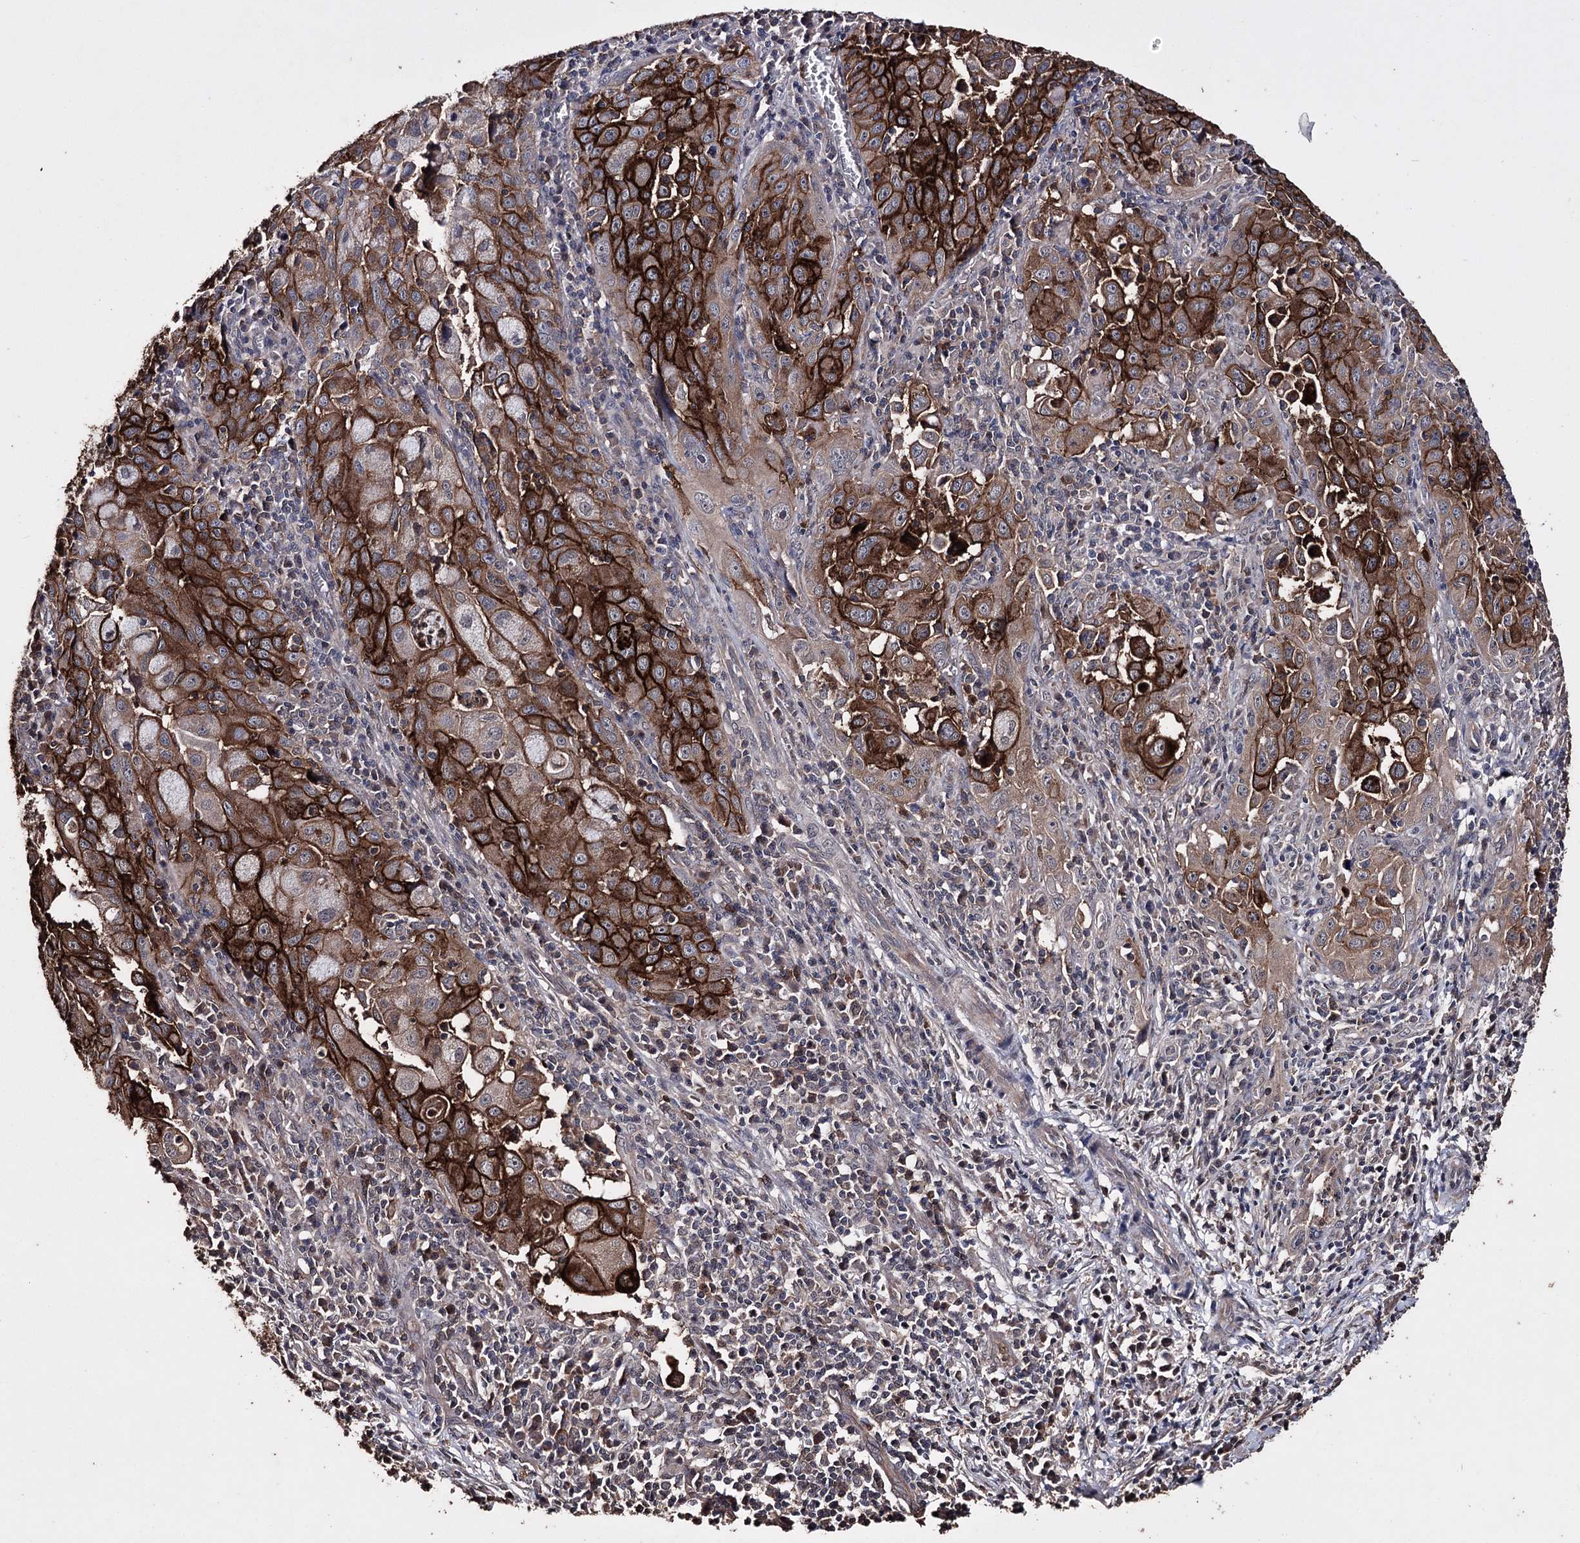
{"staining": {"intensity": "strong", "quantity": ">75%", "location": "cytoplasmic/membranous"}, "tissue": "cervical cancer", "cell_type": "Tumor cells", "image_type": "cancer", "snomed": [{"axis": "morphology", "description": "Squamous cell carcinoma, NOS"}, {"axis": "topography", "description": "Cervix"}], "caption": "IHC image of human cervical cancer stained for a protein (brown), which reveals high levels of strong cytoplasmic/membranous staining in approximately >75% of tumor cells.", "gene": "ZNF662", "patient": {"sex": "female", "age": 42}}